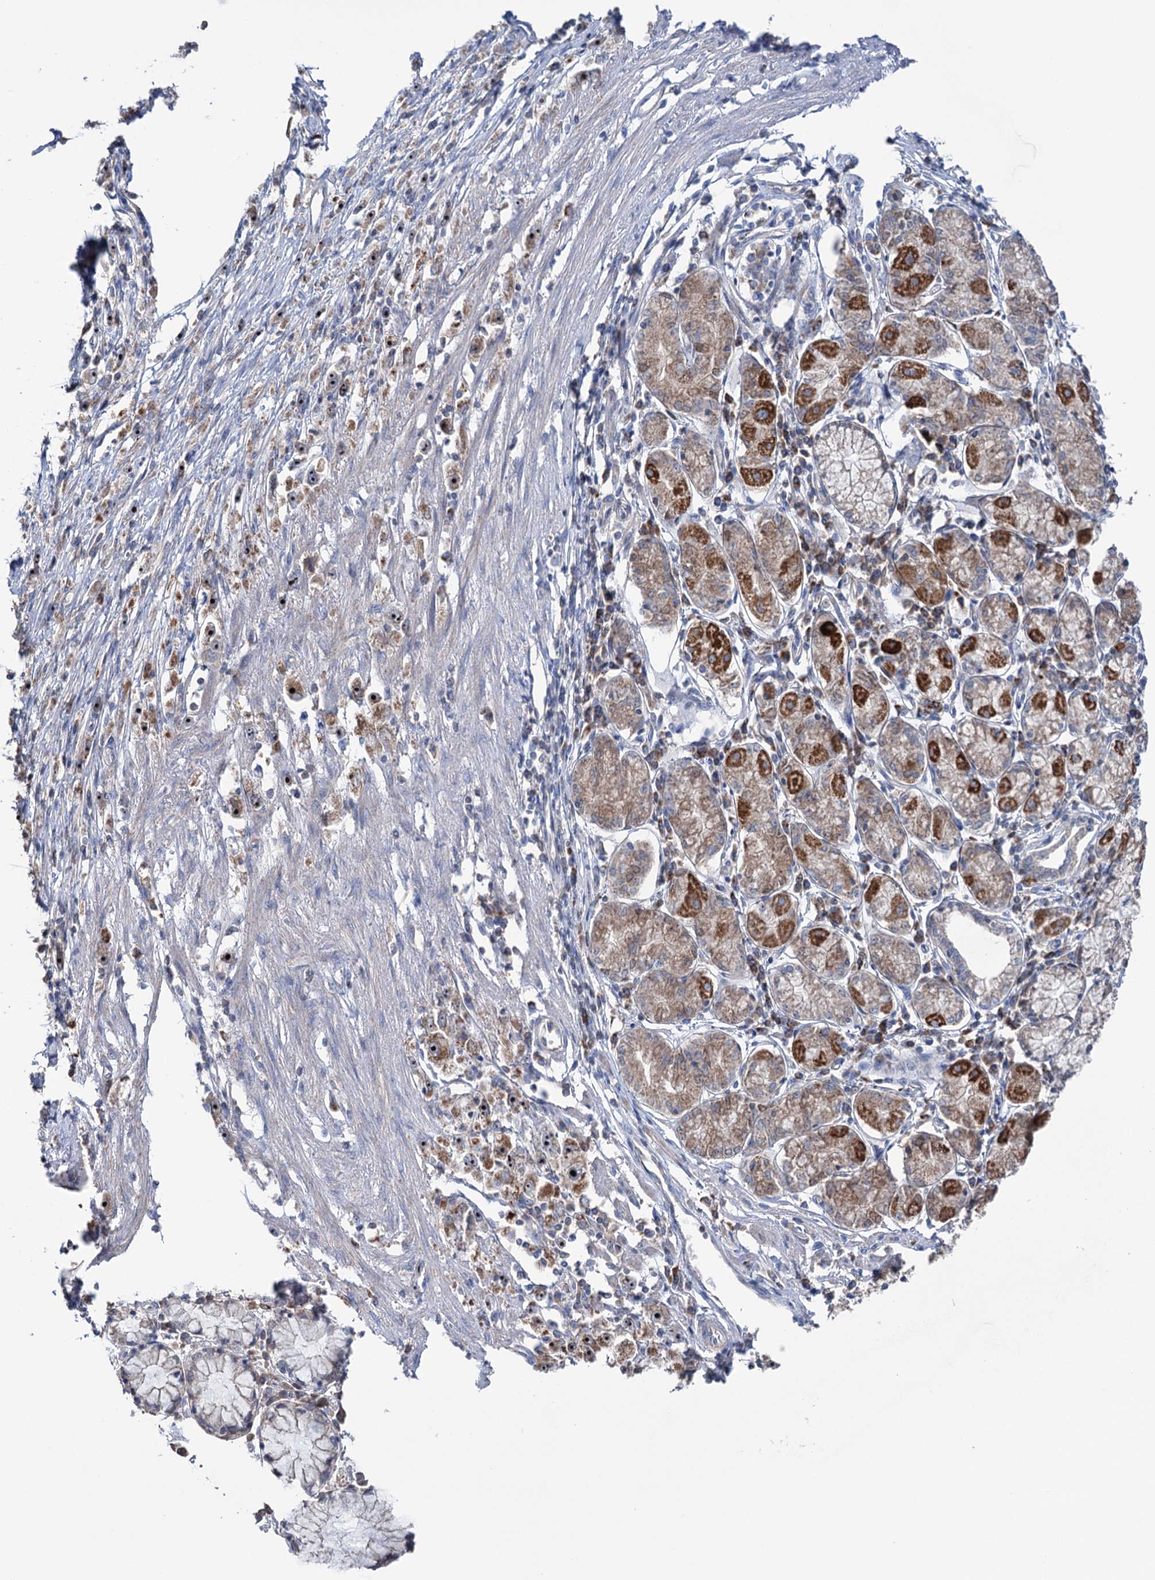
{"staining": {"intensity": "moderate", "quantity": ">75%", "location": "cytoplasmic/membranous,nuclear"}, "tissue": "stomach cancer", "cell_type": "Tumor cells", "image_type": "cancer", "snomed": [{"axis": "morphology", "description": "Adenocarcinoma, NOS"}, {"axis": "topography", "description": "Stomach"}], "caption": "Human stomach cancer (adenocarcinoma) stained with a protein marker exhibits moderate staining in tumor cells.", "gene": "HTR3B", "patient": {"sex": "female", "age": 59}}